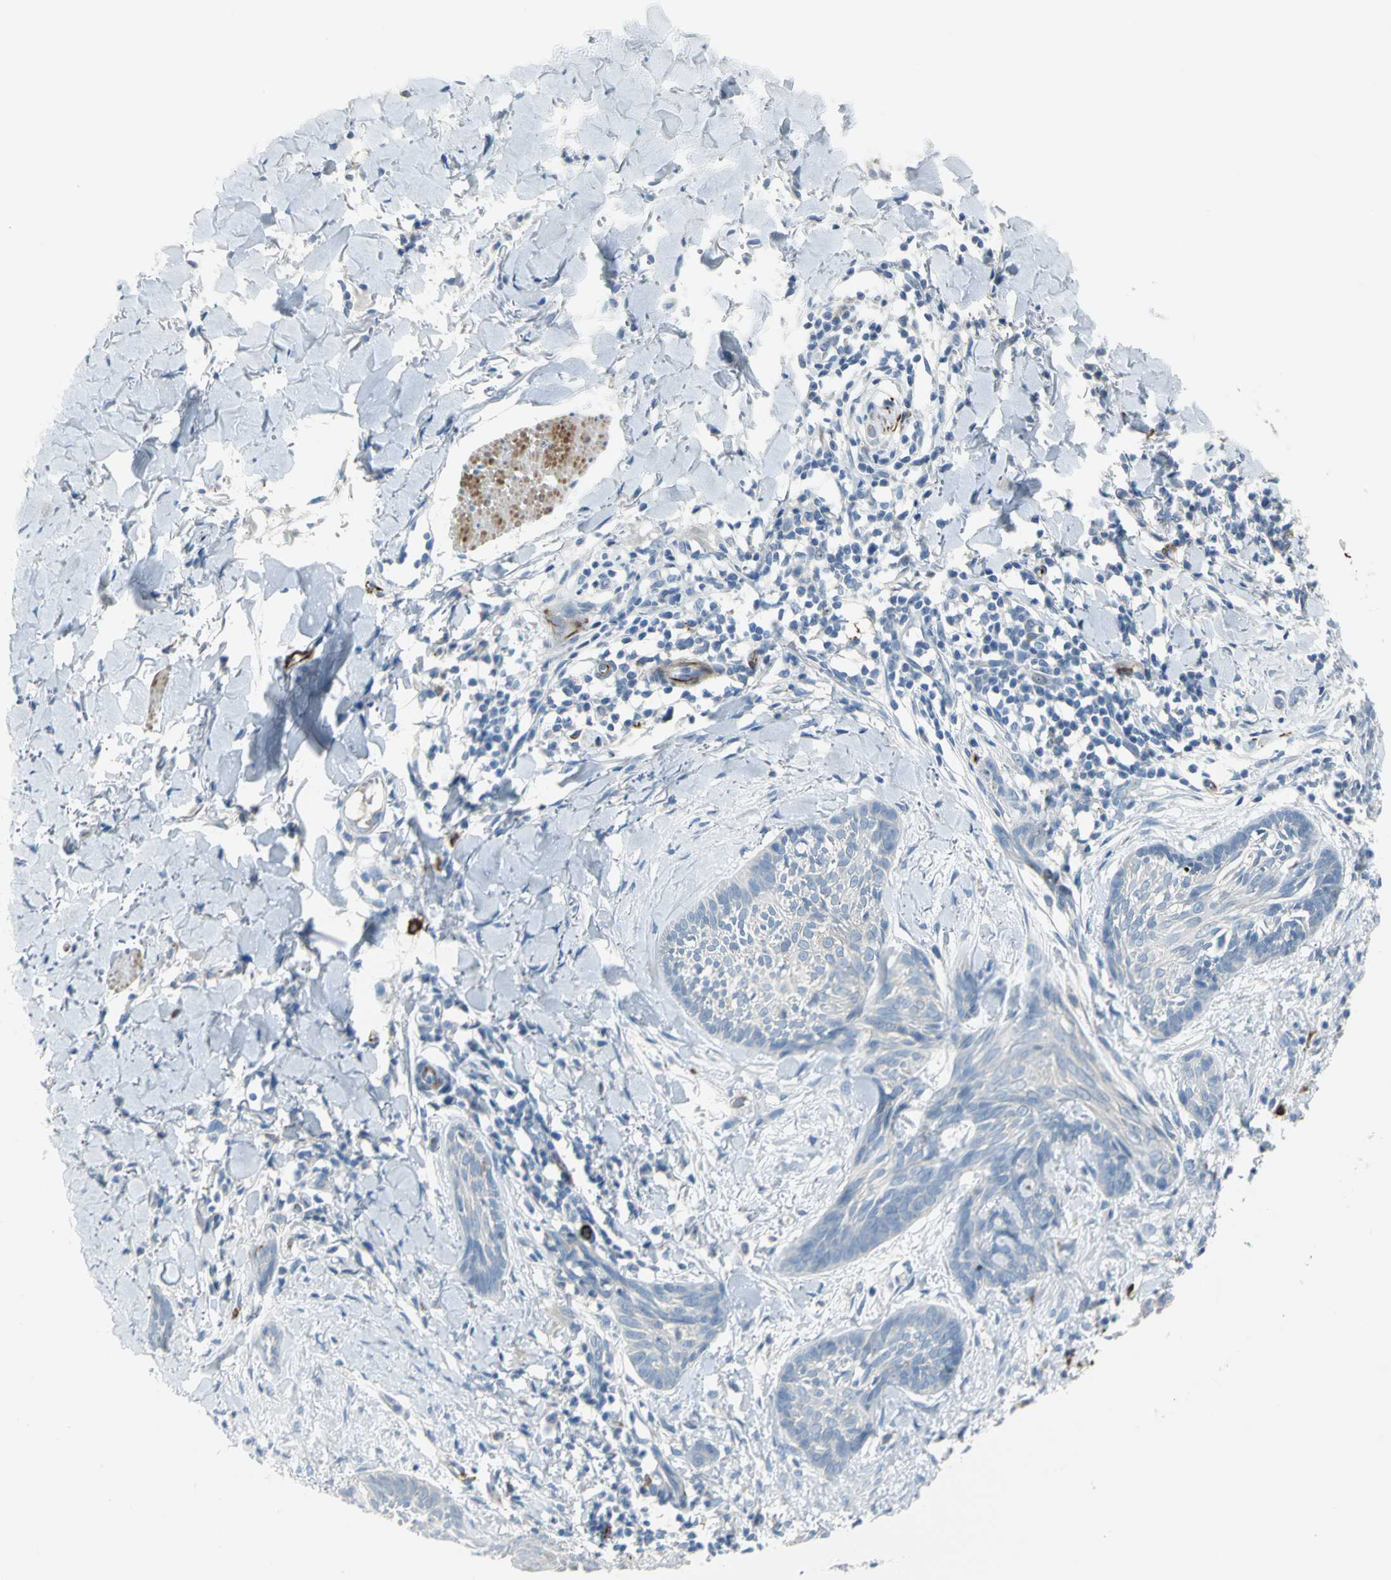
{"staining": {"intensity": "negative", "quantity": "none", "location": "none"}, "tissue": "skin cancer", "cell_type": "Tumor cells", "image_type": "cancer", "snomed": [{"axis": "morphology", "description": "Normal tissue, NOS"}, {"axis": "morphology", "description": "Basal cell carcinoma"}, {"axis": "topography", "description": "Skin"}], "caption": "Tumor cells are negative for protein expression in human basal cell carcinoma (skin).", "gene": "ALOX15", "patient": {"sex": "male", "age": 71}}